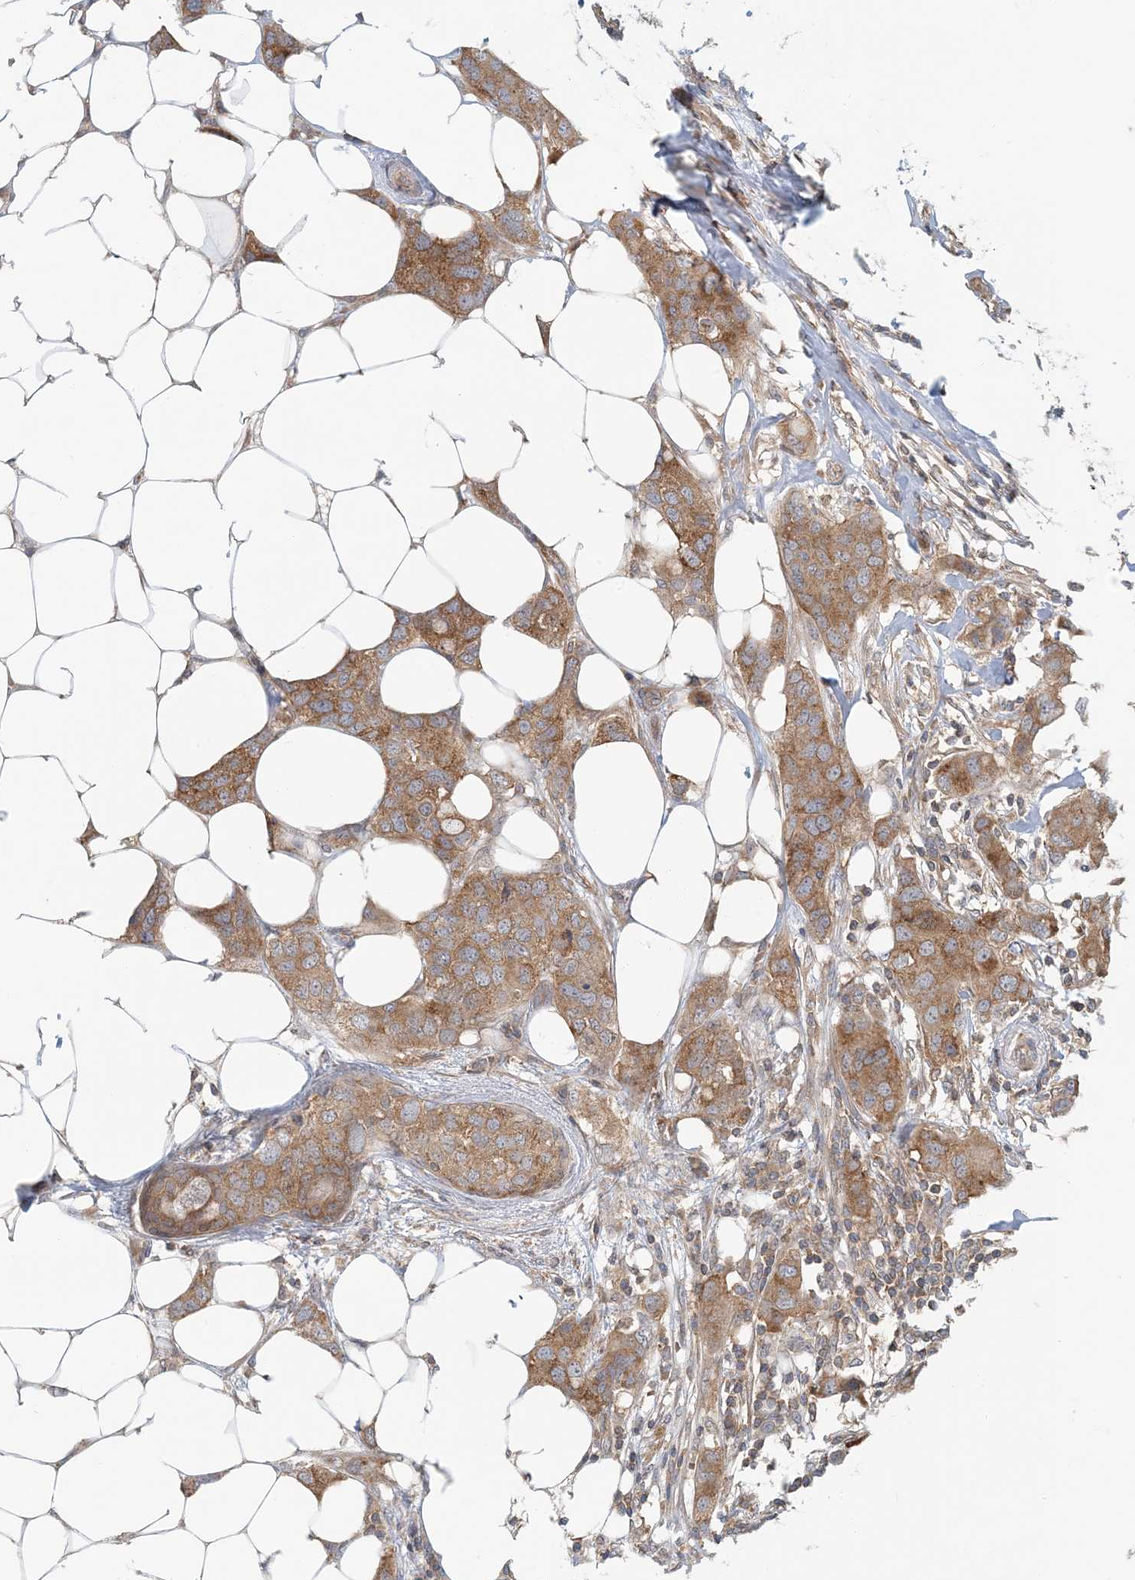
{"staining": {"intensity": "moderate", "quantity": ">75%", "location": "cytoplasmic/membranous"}, "tissue": "breast cancer", "cell_type": "Tumor cells", "image_type": "cancer", "snomed": [{"axis": "morphology", "description": "Duct carcinoma"}, {"axis": "topography", "description": "Breast"}], "caption": "IHC micrograph of human infiltrating ductal carcinoma (breast) stained for a protein (brown), which reveals medium levels of moderate cytoplasmic/membranous positivity in about >75% of tumor cells.", "gene": "ATP13A2", "patient": {"sex": "female", "age": 50}}